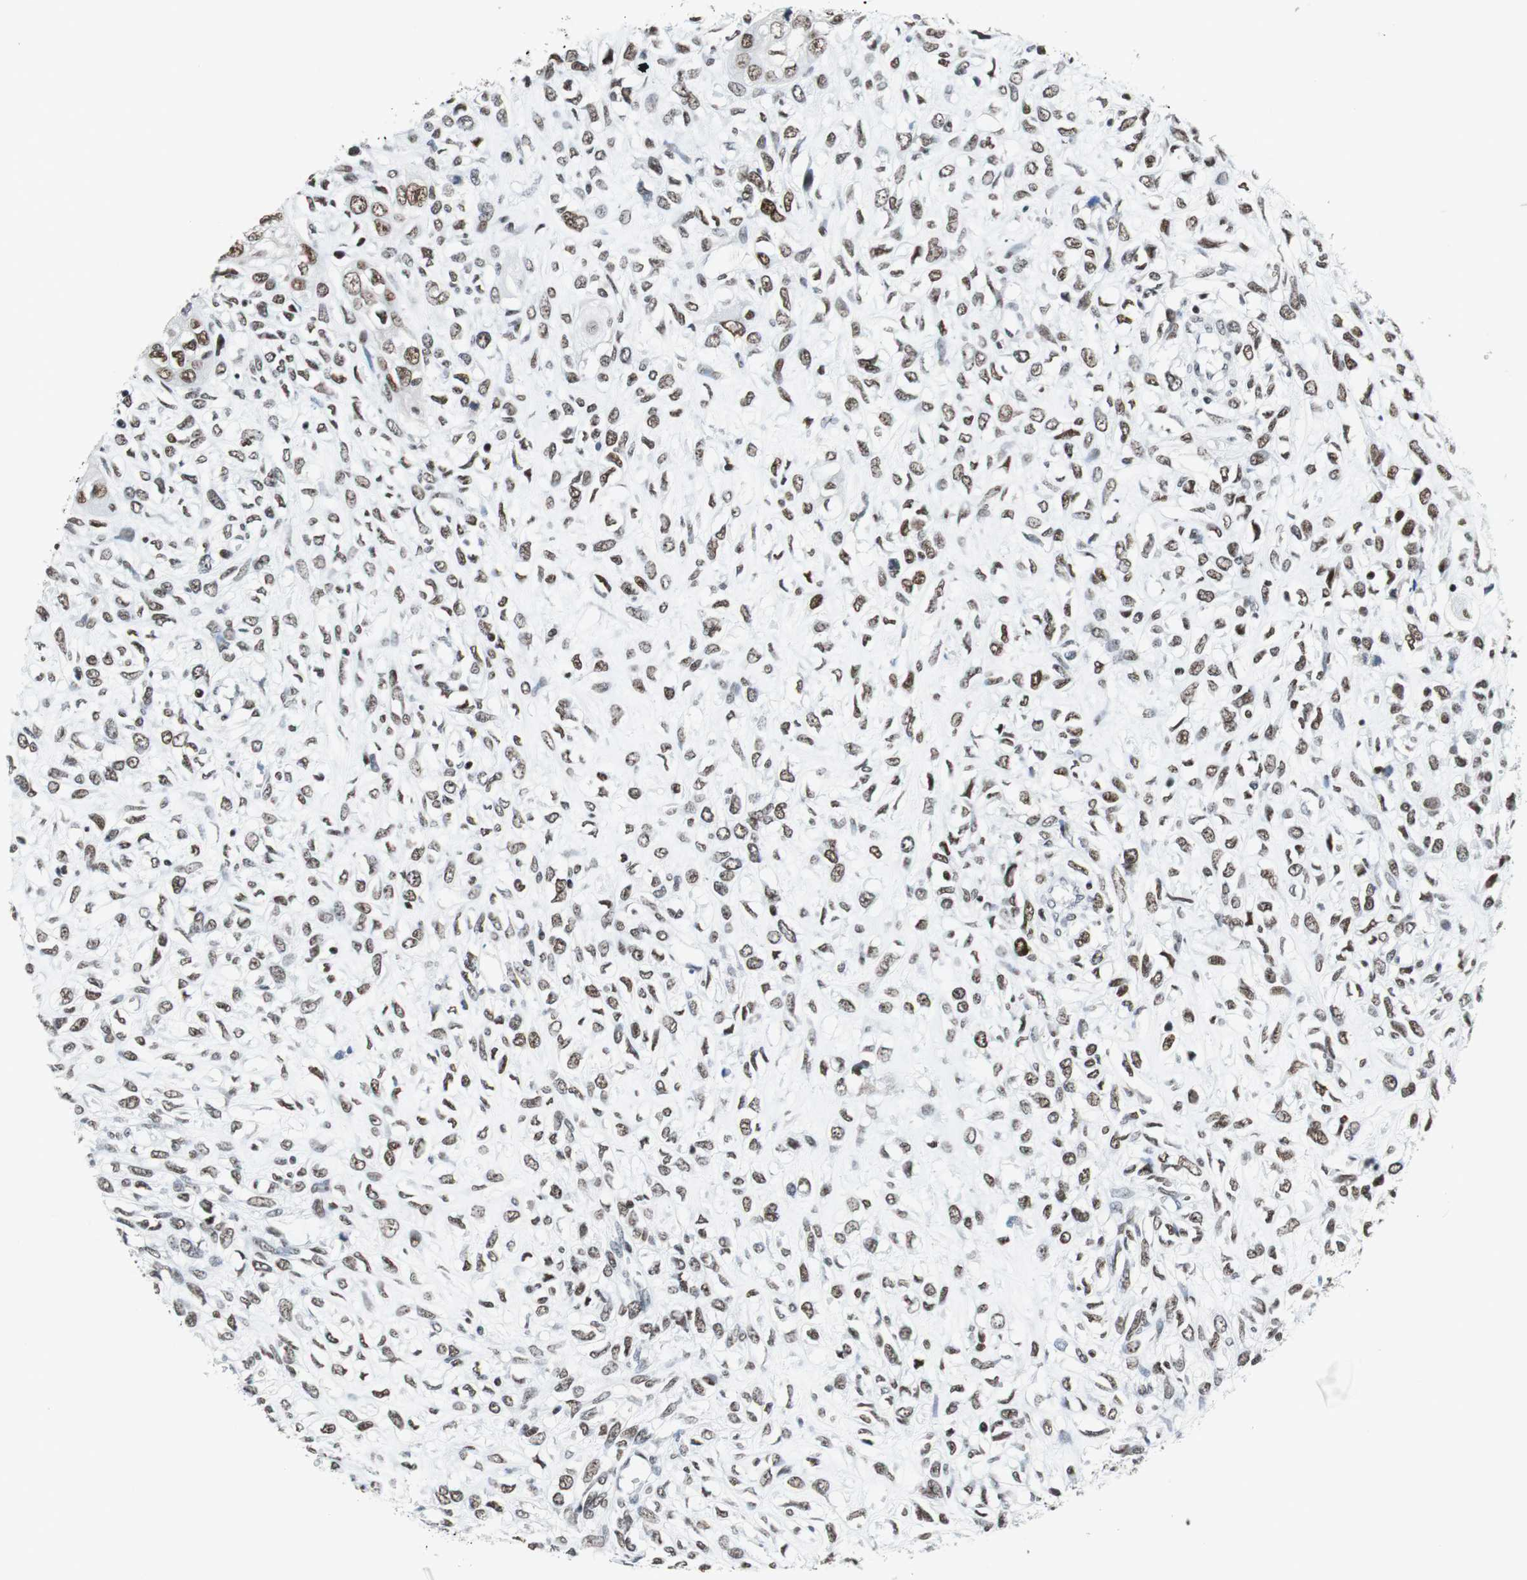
{"staining": {"intensity": "weak", "quantity": "25%-75%", "location": "nuclear"}, "tissue": "head and neck cancer", "cell_type": "Tumor cells", "image_type": "cancer", "snomed": [{"axis": "morphology", "description": "Necrosis, NOS"}, {"axis": "morphology", "description": "Neoplasm, malignant, NOS"}, {"axis": "topography", "description": "Salivary gland"}, {"axis": "topography", "description": "Head-Neck"}], "caption": "Immunohistochemical staining of human head and neck cancer (neoplasm (malignant)) exhibits low levels of weak nuclear protein staining in about 25%-75% of tumor cells.", "gene": "HDAC3", "patient": {"sex": "male", "age": 43}}